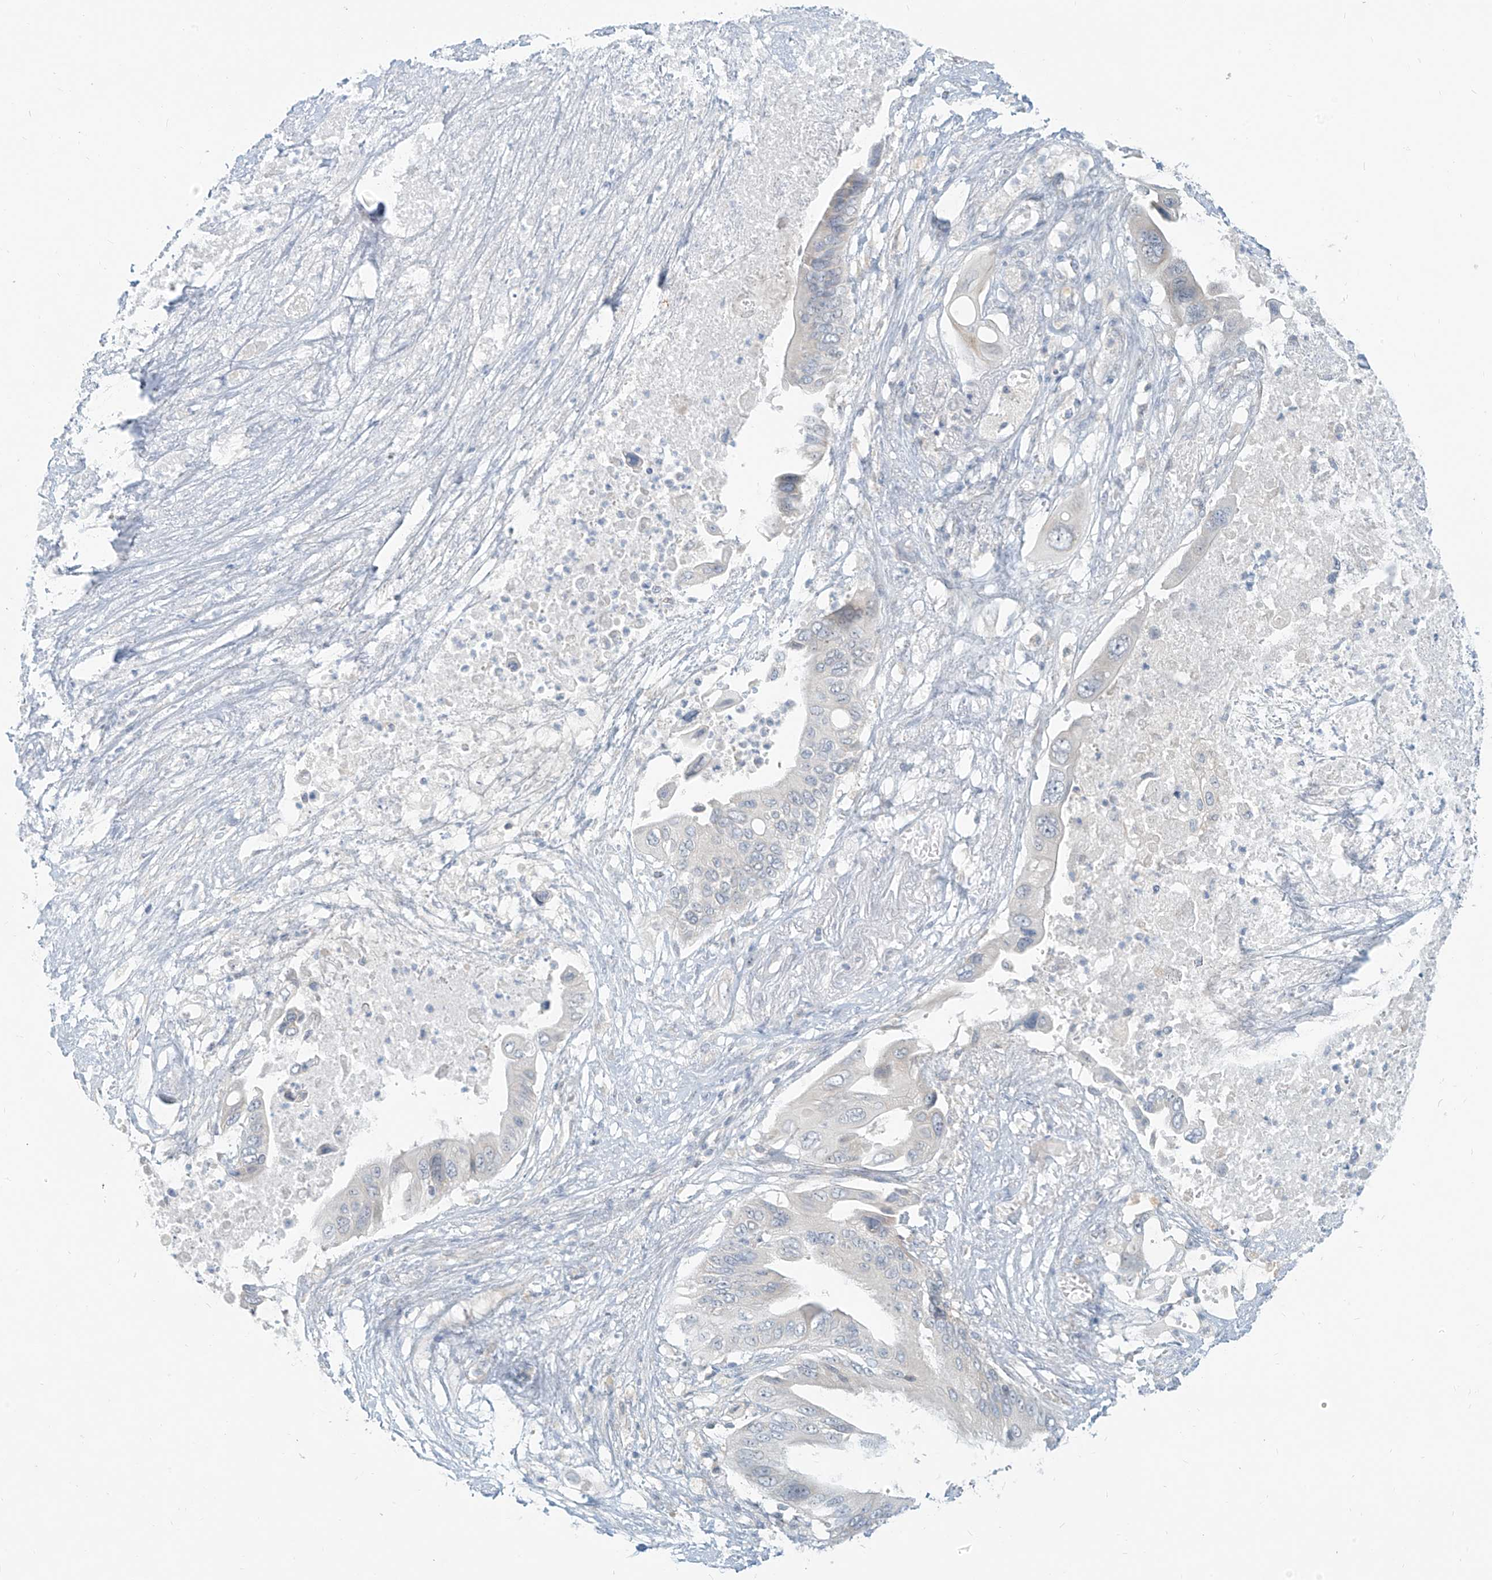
{"staining": {"intensity": "negative", "quantity": "none", "location": "none"}, "tissue": "pancreatic cancer", "cell_type": "Tumor cells", "image_type": "cancer", "snomed": [{"axis": "morphology", "description": "Adenocarcinoma, NOS"}, {"axis": "topography", "description": "Pancreas"}], "caption": "Tumor cells show no significant staining in pancreatic cancer (adenocarcinoma).", "gene": "C2orf42", "patient": {"sex": "male", "age": 66}}